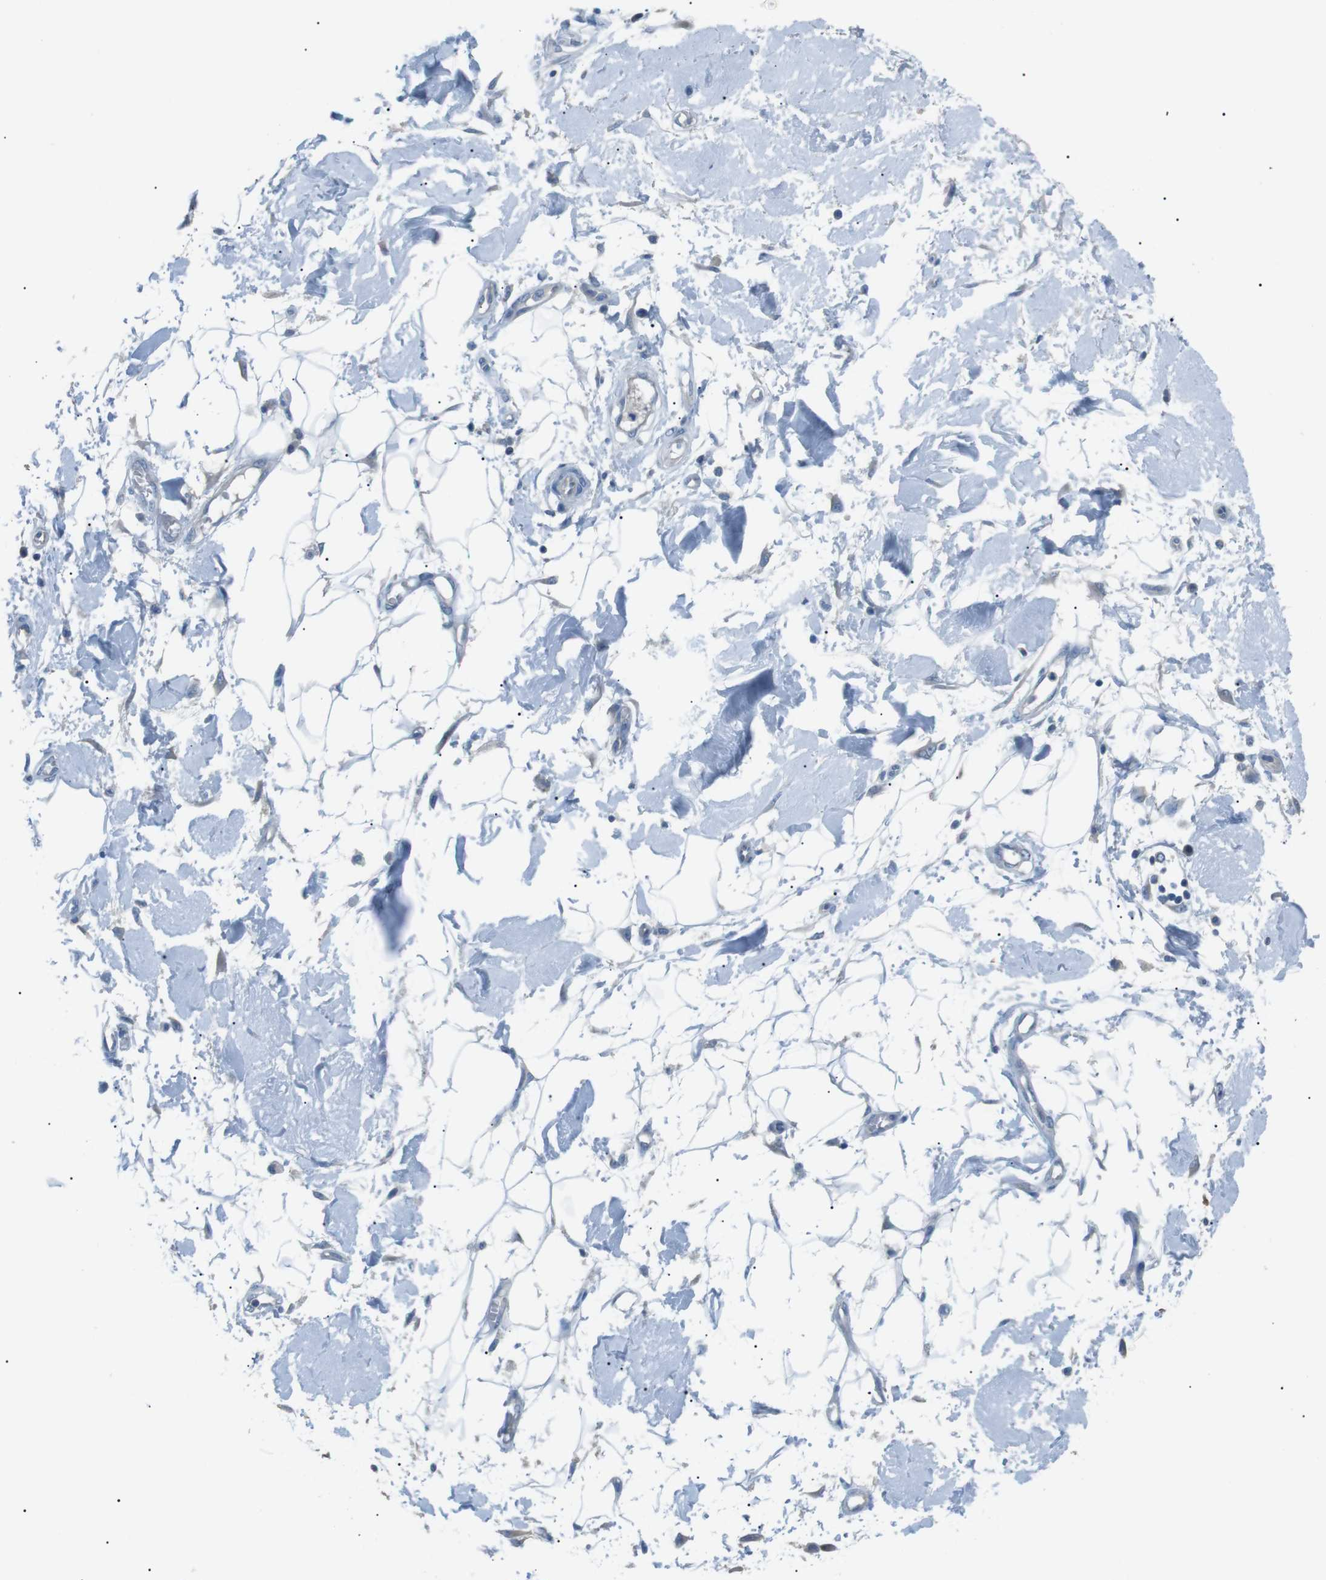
{"staining": {"intensity": "weak", "quantity": "<25%", "location": "cytoplasmic/membranous"}, "tissue": "adipose tissue", "cell_type": "Adipocytes", "image_type": "normal", "snomed": [{"axis": "morphology", "description": "Normal tissue, NOS"}, {"axis": "morphology", "description": "Squamous cell carcinoma, NOS"}, {"axis": "topography", "description": "Skin"}, {"axis": "topography", "description": "Peripheral nerve tissue"}], "caption": "This photomicrograph is of unremarkable adipose tissue stained with immunohistochemistry (IHC) to label a protein in brown with the nuclei are counter-stained blue. There is no positivity in adipocytes.", "gene": "CDH26", "patient": {"sex": "male", "age": 83}}